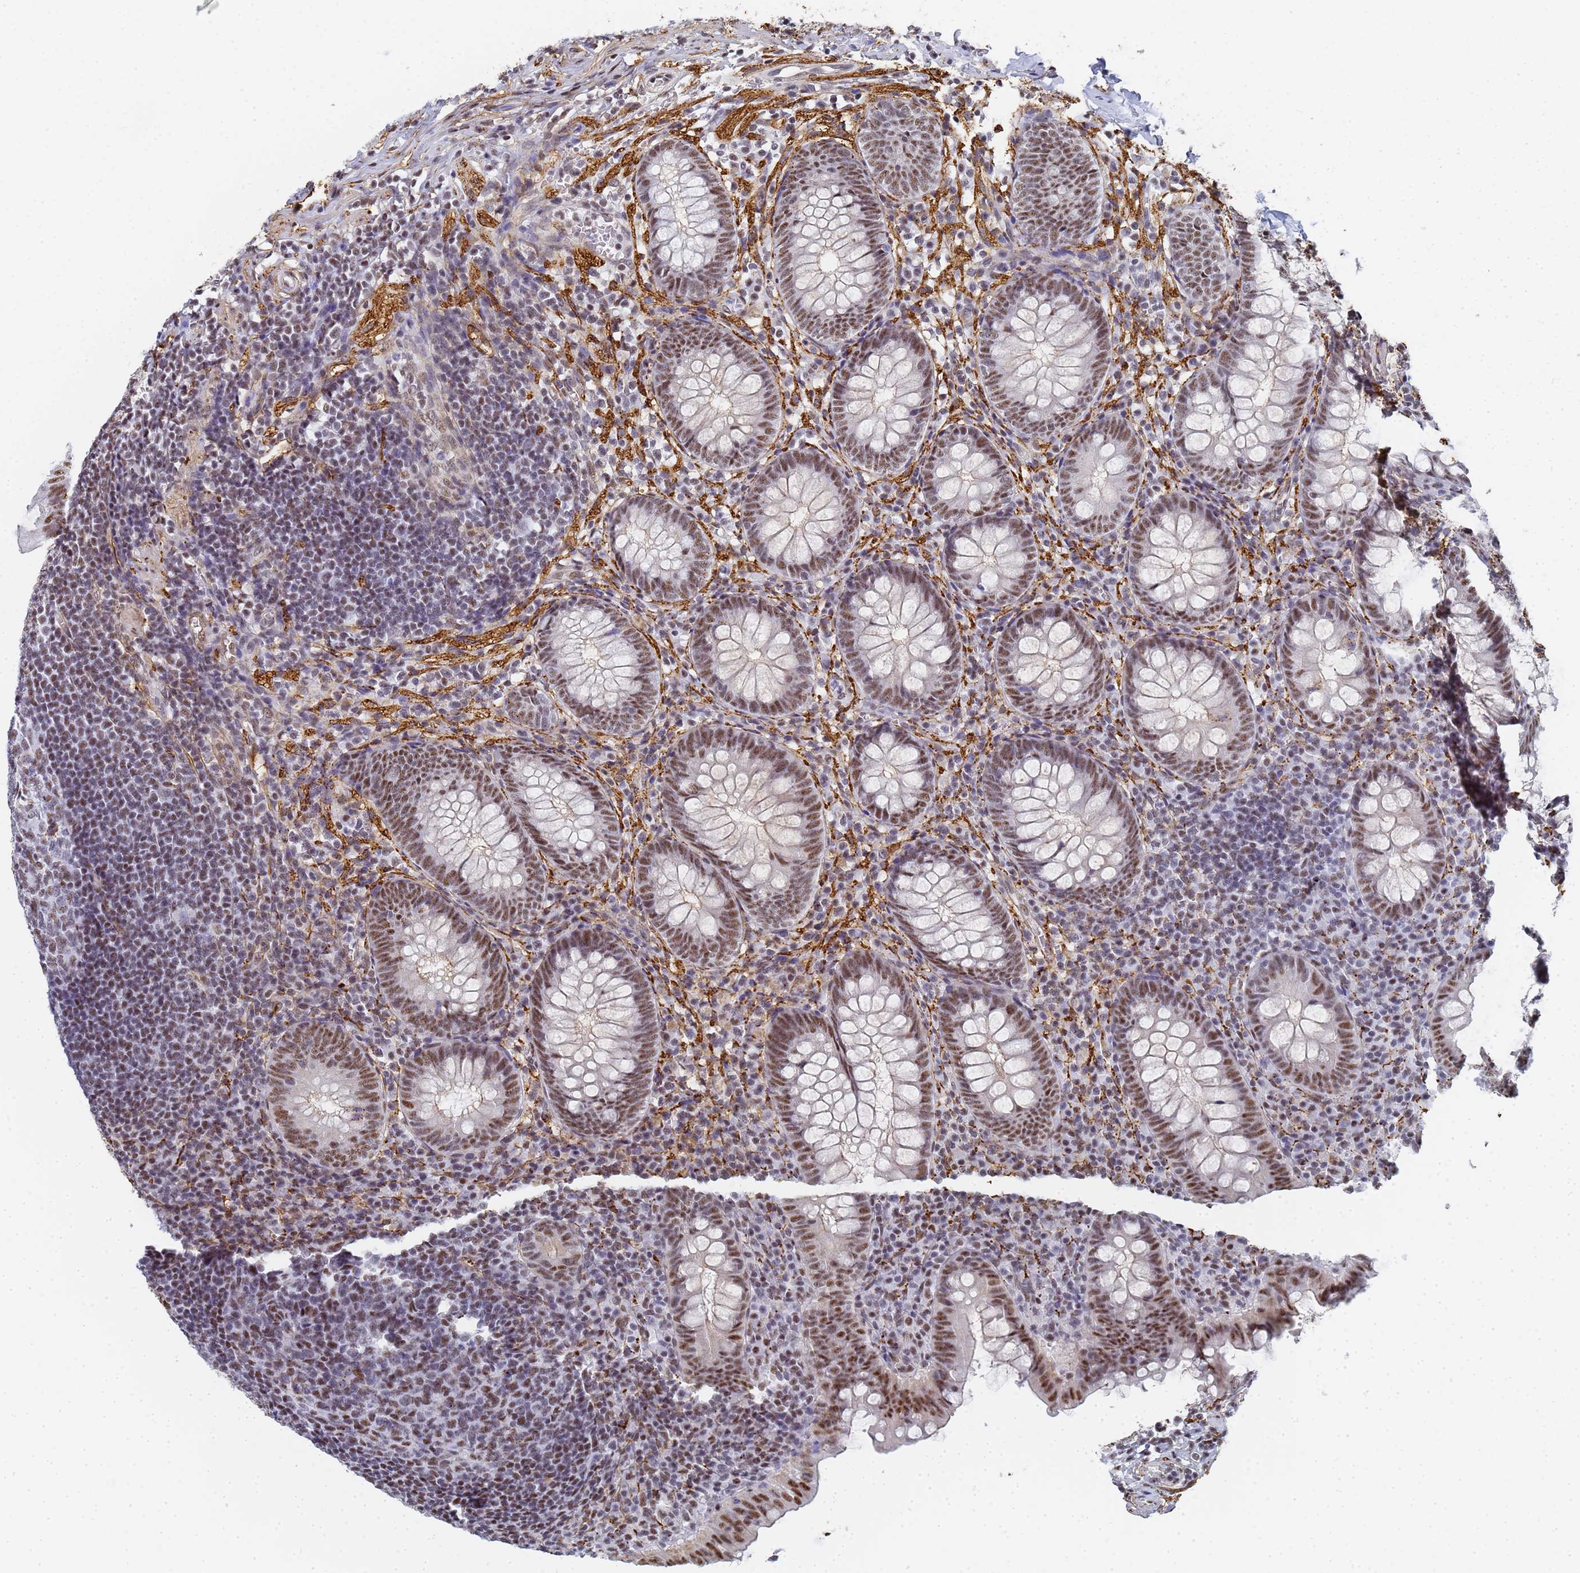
{"staining": {"intensity": "moderate", "quantity": ">75%", "location": "nuclear"}, "tissue": "appendix", "cell_type": "Glandular cells", "image_type": "normal", "snomed": [{"axis": "morphology", "description": "Normal tissue, NOS"}, {"axis": "topography", "description": "Appendix"}], "caption": "Moderate nuclear staining is appreciated in about >75% of glandular cells in unremarkable appendix. Nuclei are stained in blue.", "gene": "PRRT4", "patient": {"sex": "male", "age": 56}}